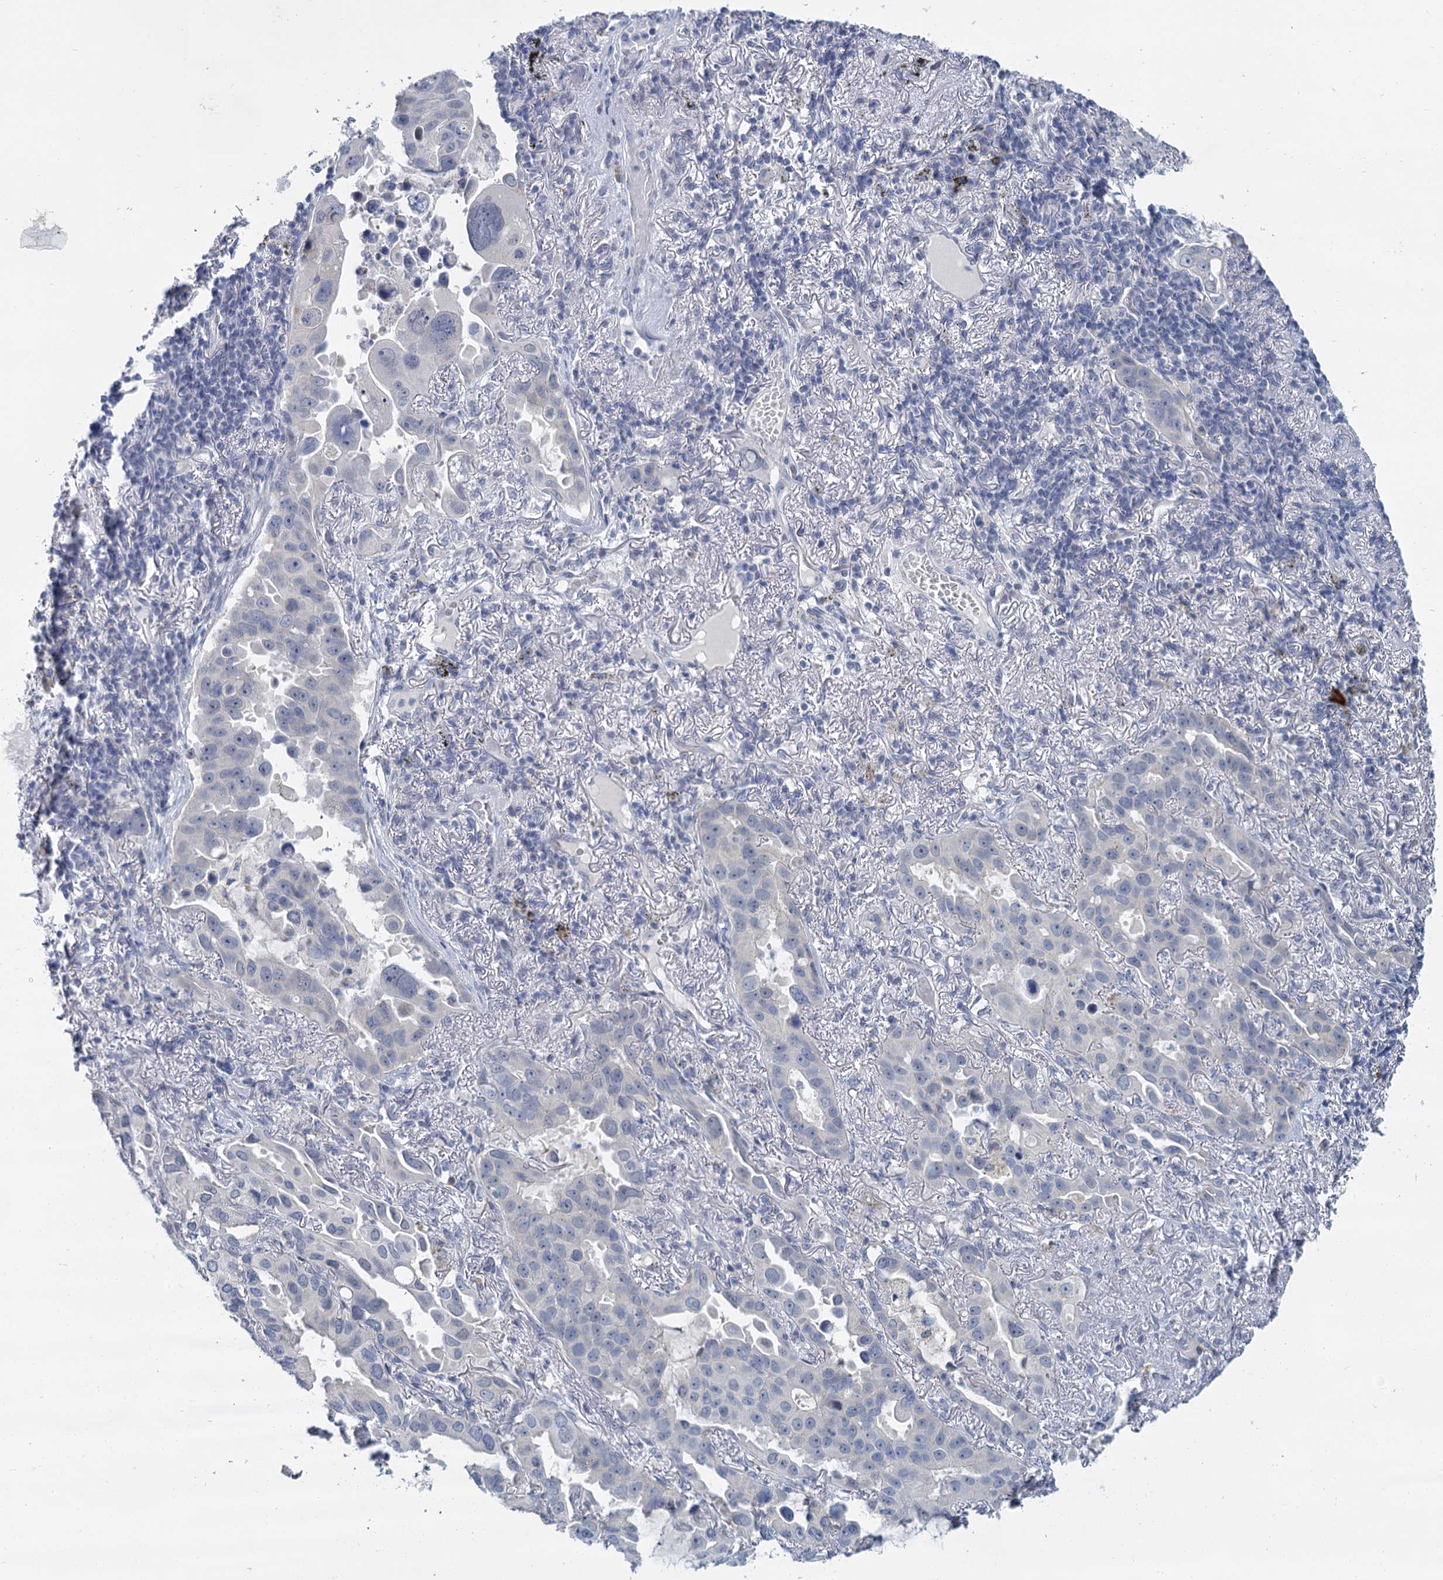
{"staining": {"intensity": "negative", "quantity": "none", "location": "none"}, "tissue": "lung cancer", "cell_type": "Tumor cells", "image_type": "cancer", "snomed": [{"axis": "morphology", "description": "Adenocarcinoma, NOS"}, {"axis": "topography", "description": "Lung"}], "caption": "An IHC photomicrograph of adenocarcinoma (lung) is shown. There is no staining in tumor cells of adenocarcinoma (lung).", "gene": "ACRBP", "patient": {"sex": "male", "age": 64}}